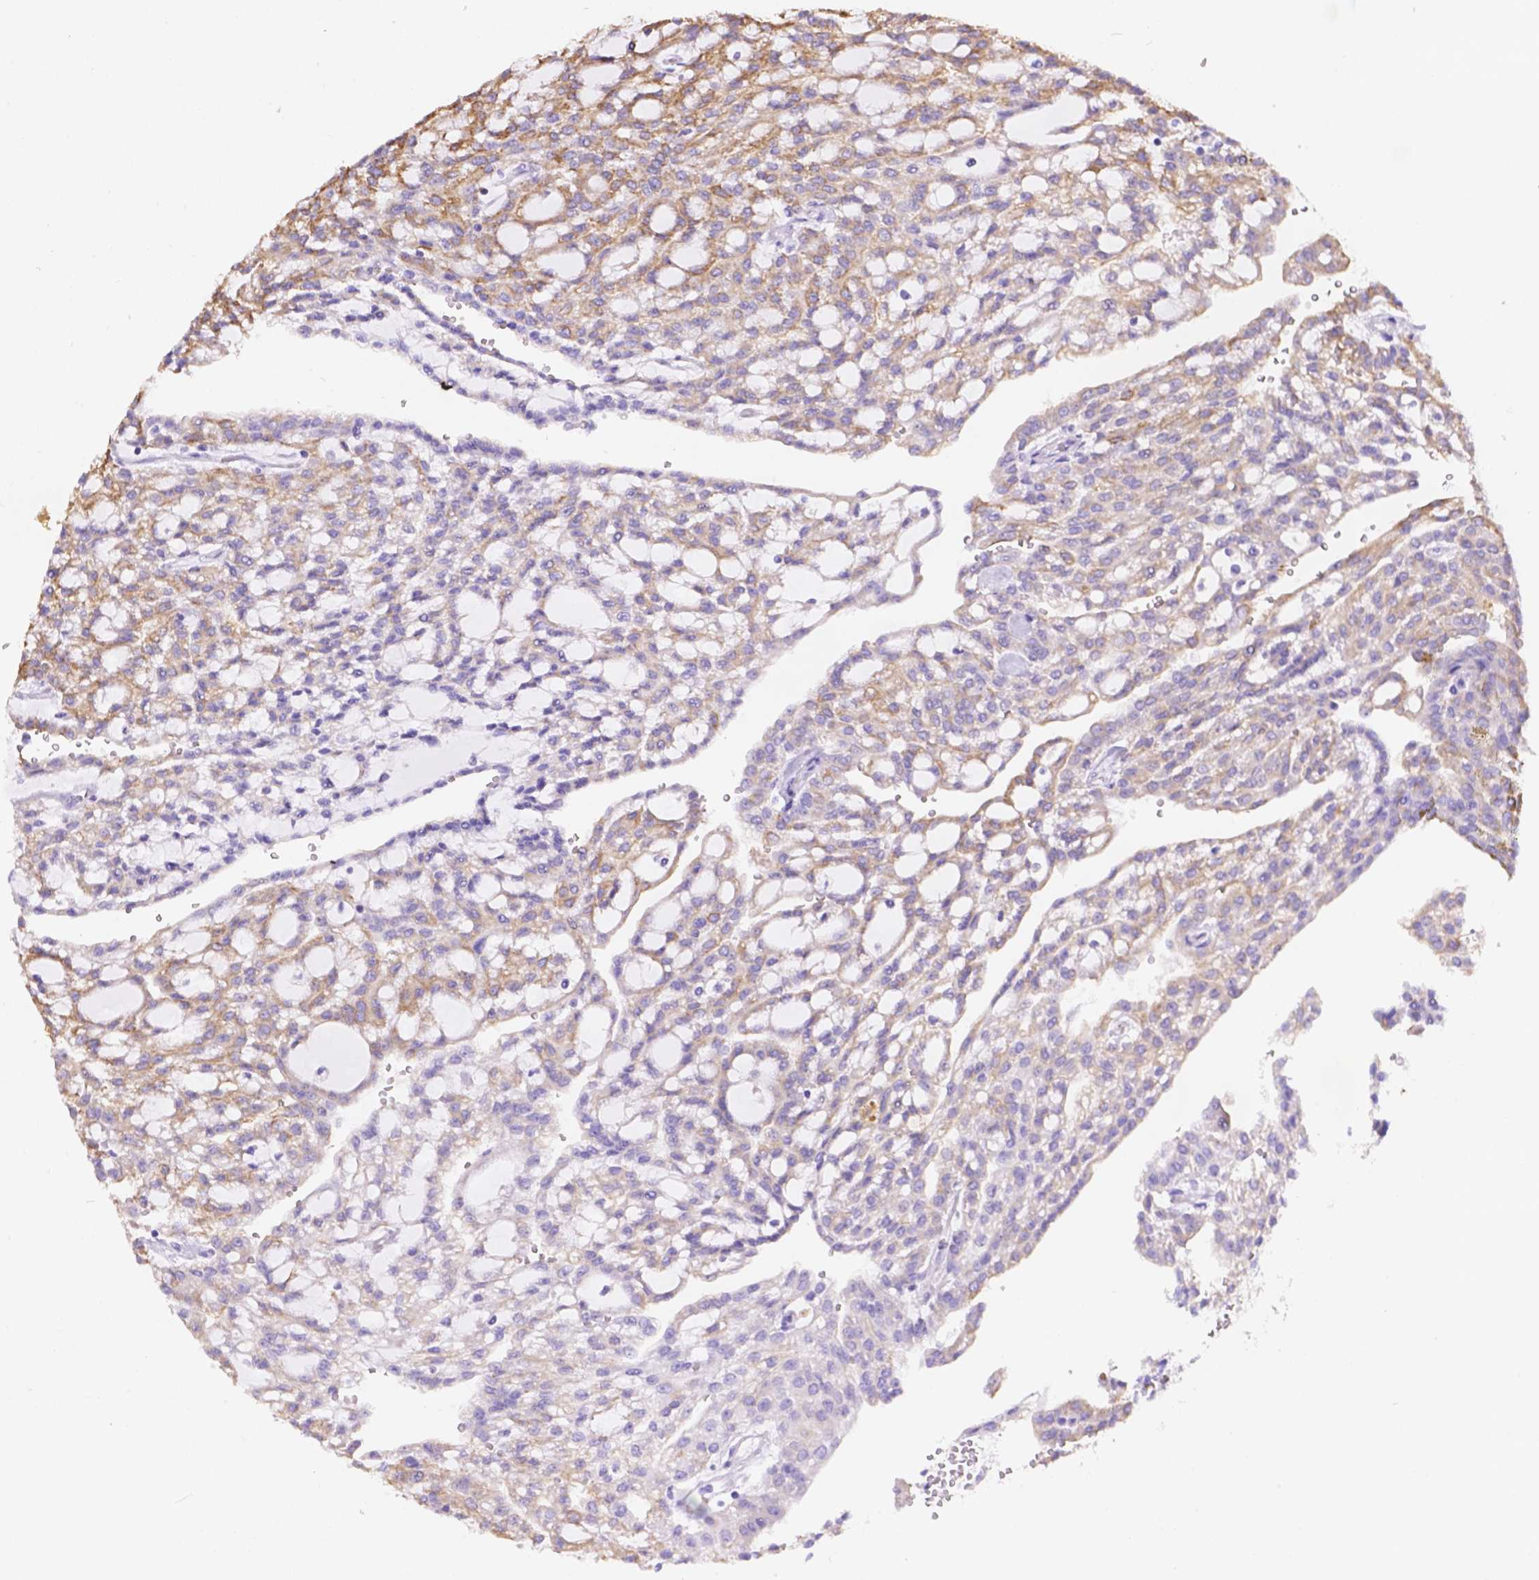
{"staining": {"intensity": "weak", "quantity": ">75%", "location": "cytoplasmic/membranous"}, "tissue": "renal cancer", "cell_type": "Tumor cells", "image_type": "cancer", "snomed": [{"axis": "morphology", "description": "Adenocarcinoma, NOS"}, {"axis": "topography", "description": "Kidney"}], "caption": "Immunohistochemistry (IHC) histopathology image of renal adenocarcinoma stained for a protein (brown), which exhibits low levels of weak cytoplasmic/membranous expression in approximately >75% of tumor cells.", "gene": "DMWD", "patient": {"sex": "male", "age": 63}}